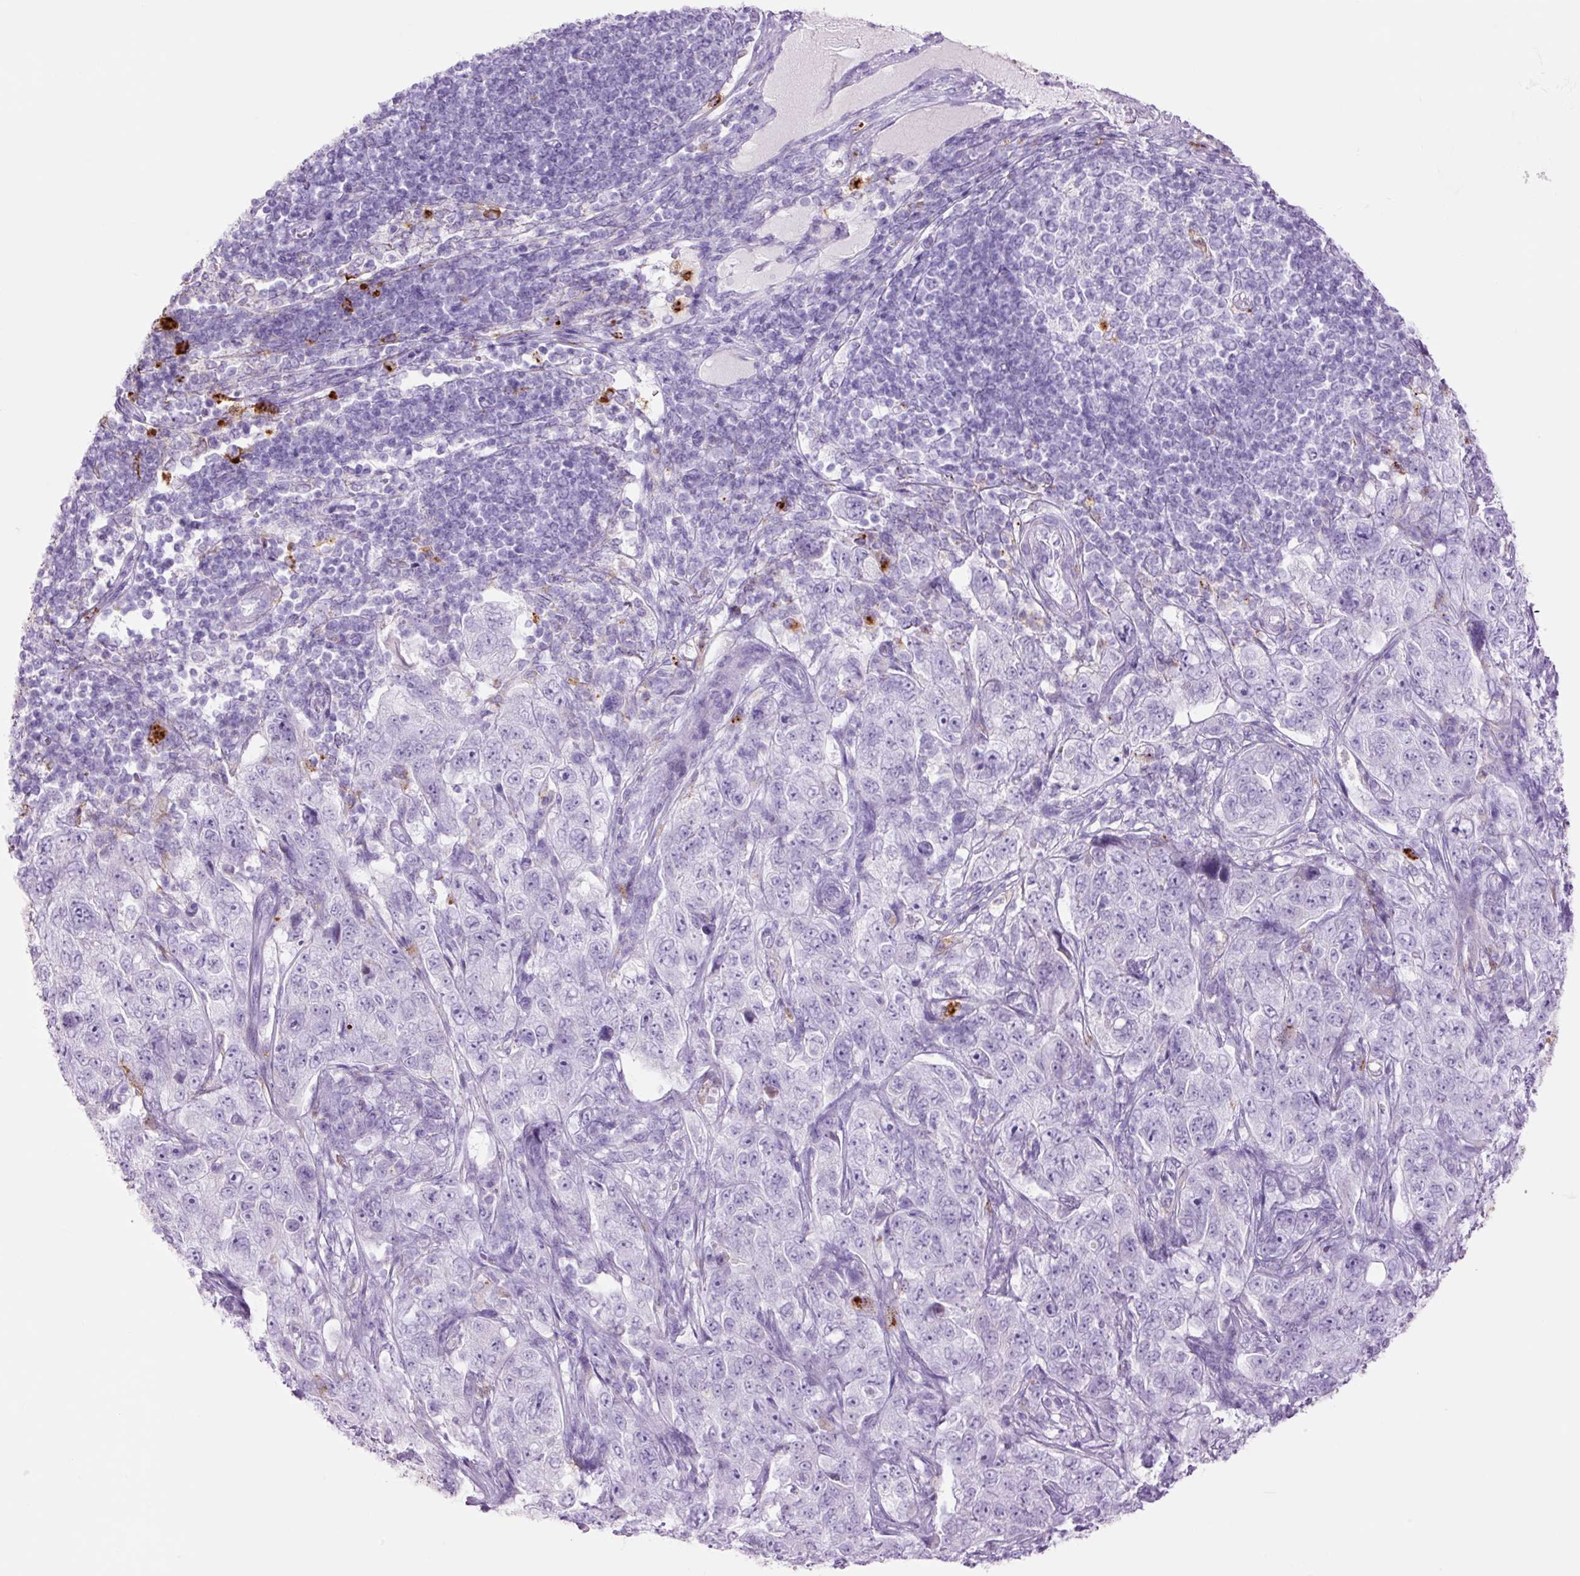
{"staining": {"intensity": "negative", "quantity": "none", "location": "none"}, "tissue": "pancreatic cancer", "cell_type": "Tumor cells", "image_type": "cancer", "snomed": [{"axis": "morphology", "description": "Adenocarcinoma, NOS"}, {"axis": "topography", "description": "Pancreas"}], "caption": "A photomicrograph of human pancreatic cancer is negative for staining in tumor cells.", "gene": "LYZ", "patient": {"sex": "male", "age": 68}}